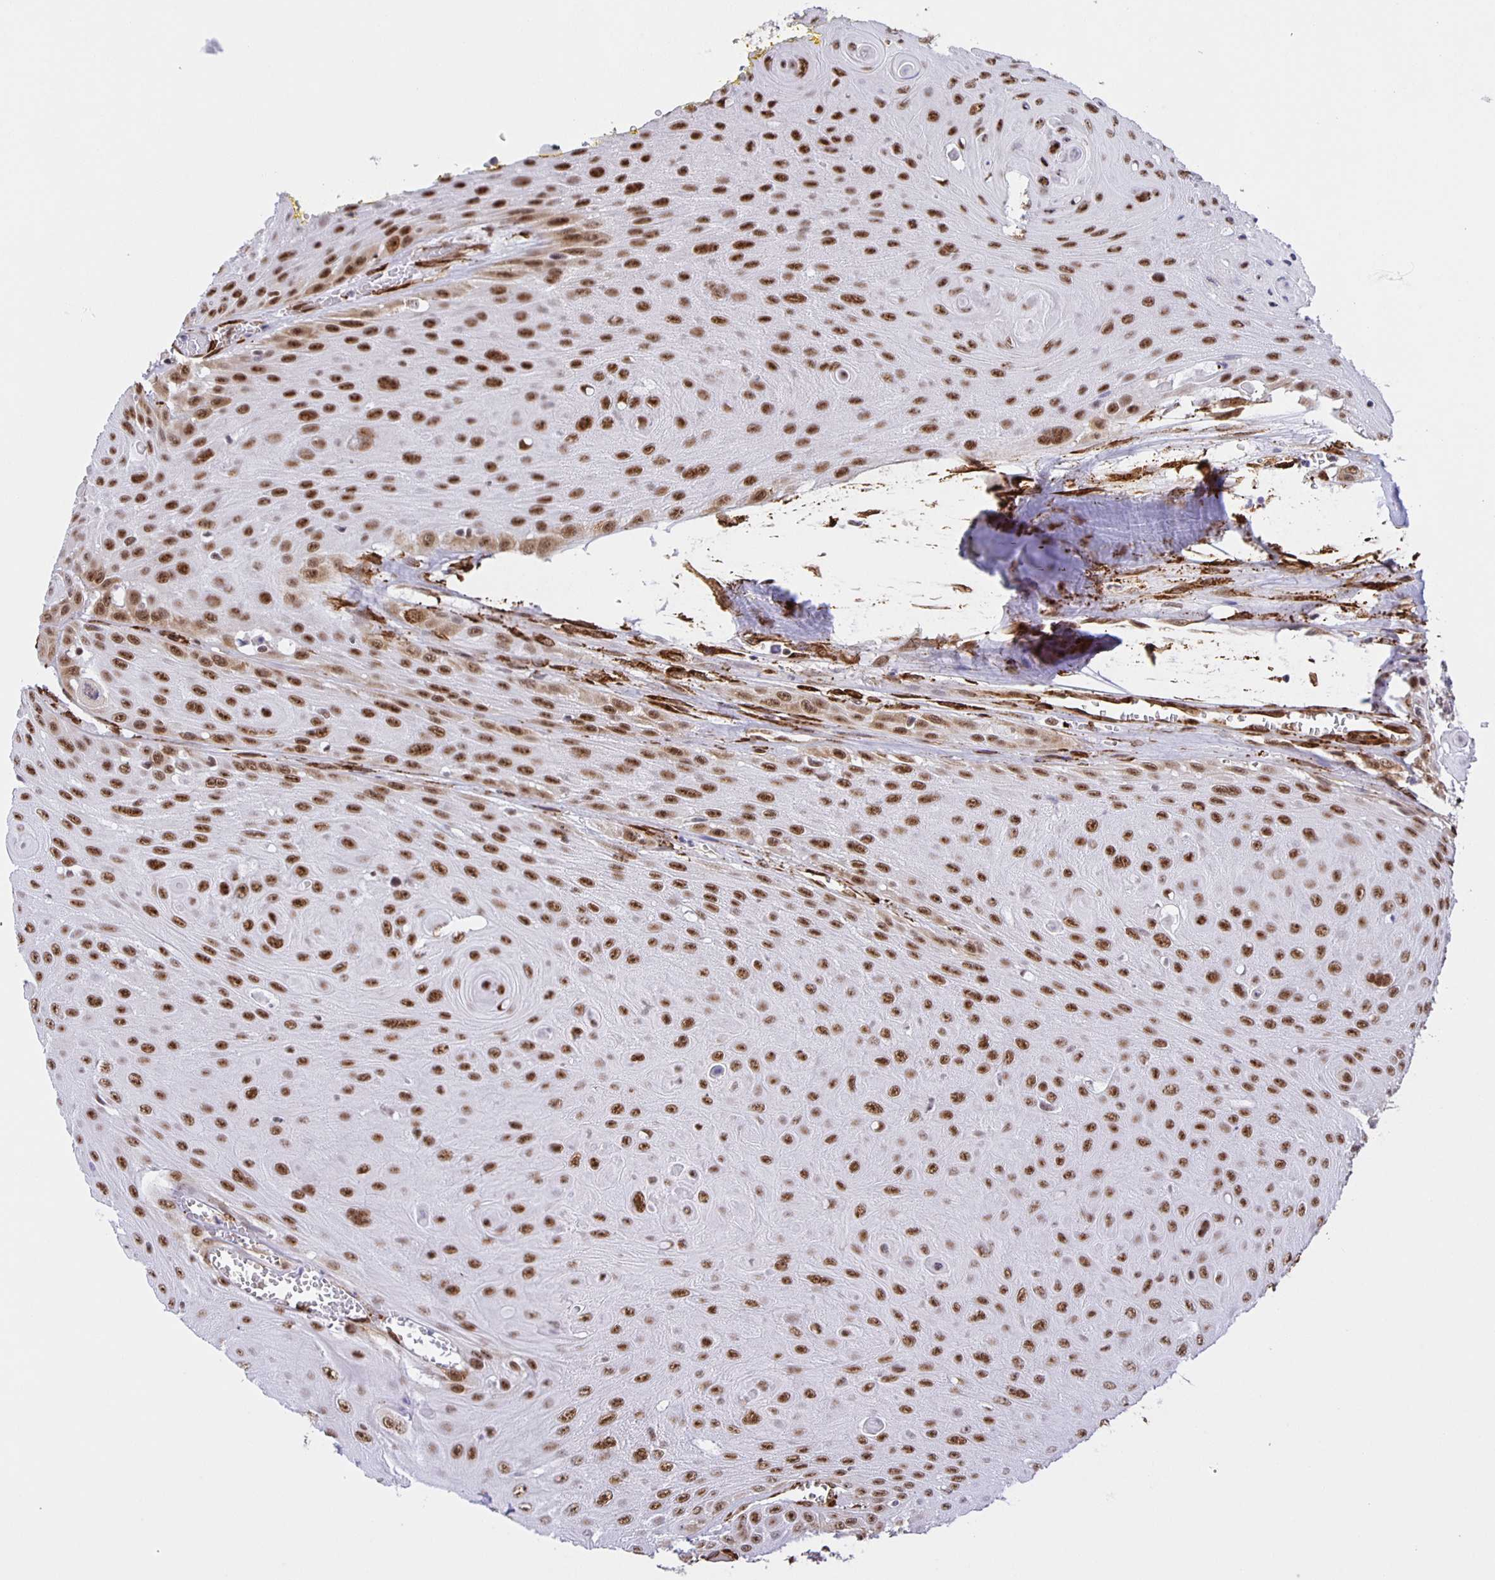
{"staining": {"intensity": "strong", "quantity": ">75%", "location": "nuclear"}, "tissue": "head and neck cancer", "cell_type": "Tumor cells", "image_type": "cancer", "snomed": [{"axis": "morphology", "description": "Squamous cell carcinoma, NOS"}, {"axis": "topography", "description": "Oral tissue"}, {"axis": "topography", "description": "Head-Neck"}], "caption": "Human head and neck cancer stained with a protein marker reveals strong staining in tumor cells.", "gene": "ZRANB2", "patient": {"sex": "male", "age": 81}}